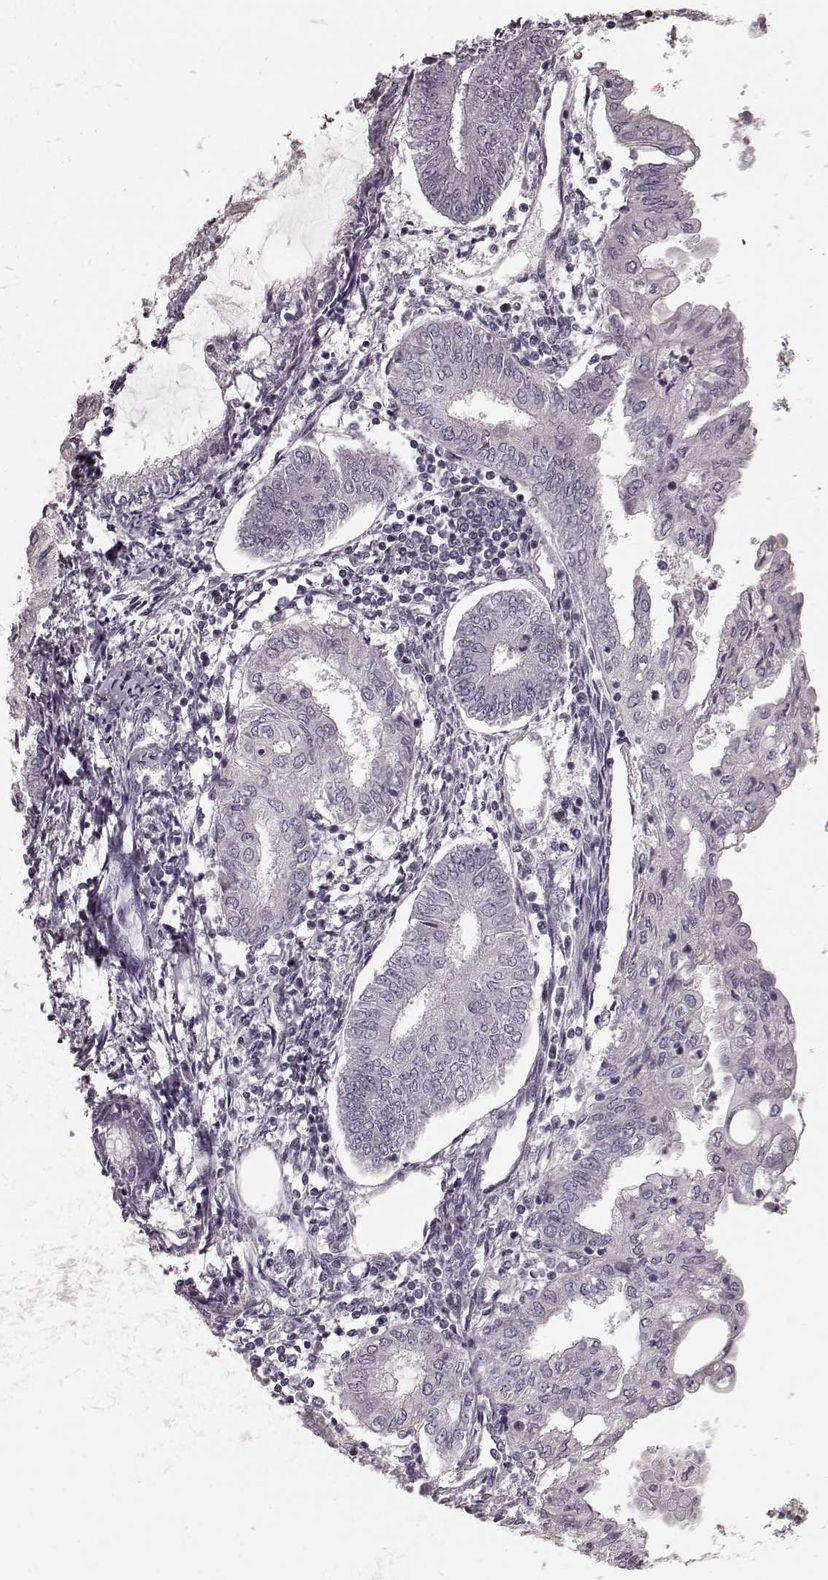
{"staining": {"intensity": "negative", "quantity": "none", "location": "none"}, "tissue": "endometrial cancer", "cell_type": "Tumor cells", "image_type": "cancer", "snomed": [{"axis": "morphology", "description": "Adenocarcinoma, NOS"}, {"axis": "topography", "description": "Endometrium"}], "caption": "High power microscopy histopathology image of an immunohistochemistry micrograph of endometrial cancer, revealing no significant staining in tumor cells.", "gene": "CST7", "patient": {"sex": "female", "age": 68}}